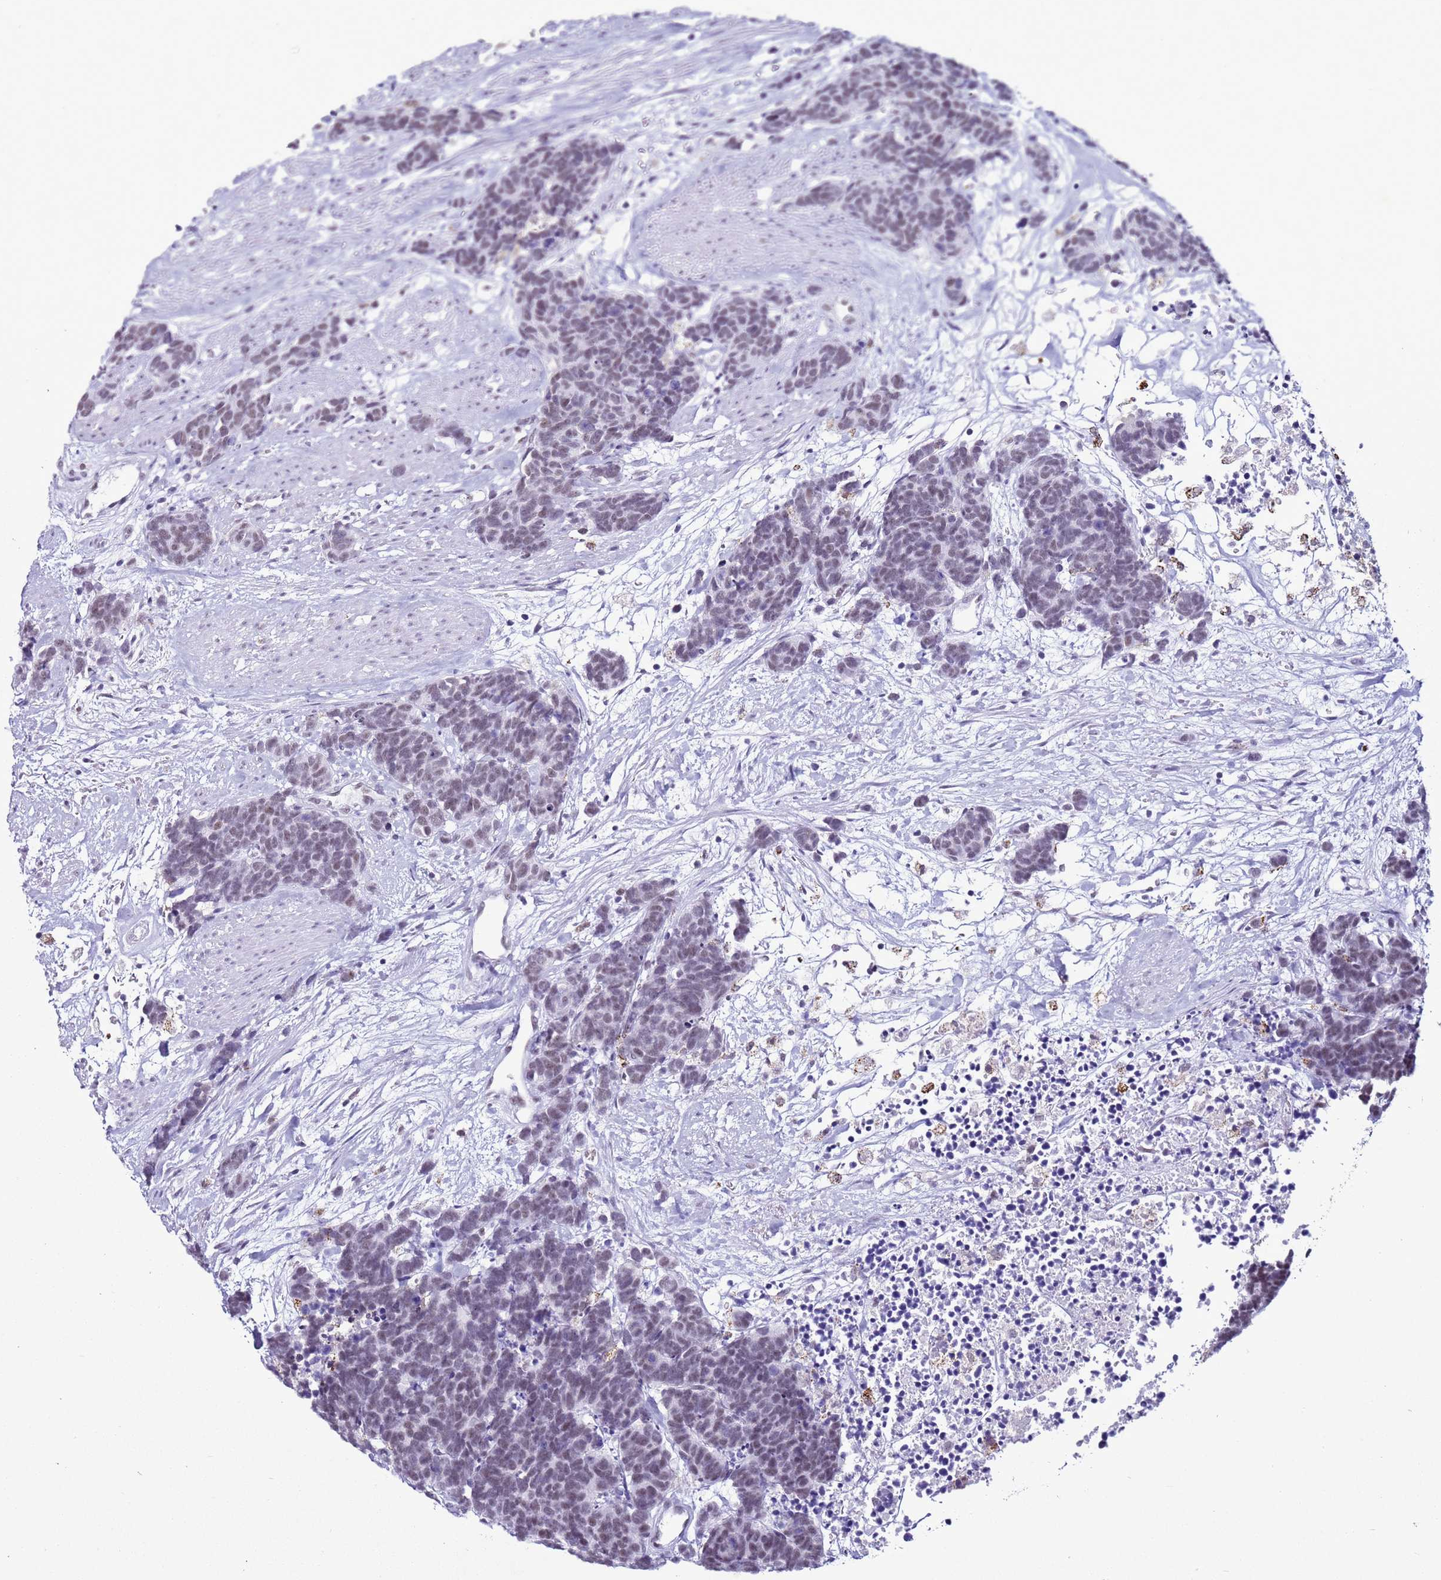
{"staining": {"intensity": "weak", "quantity": "25%-75%", "location": "nuclear"}, "tissue": "carcinoid", "cell_type": "Tumor cells", "image_type": "cancer", "snomed": [{"axis": "morphology", "description": "Carcinoma, NOS"}, {"axis": "morphology", "description": "Carcinoid, malignant, NOS"}, {"axis": "topography", "description": "Urinary bladder"}], "caption": "The histopathology image shows staining of carcinoid, revealing weak nuclear protein staining (brown color) within tumor cells.", "gene": "DHX15", "patient": {"sex": "male", "age": 57}}